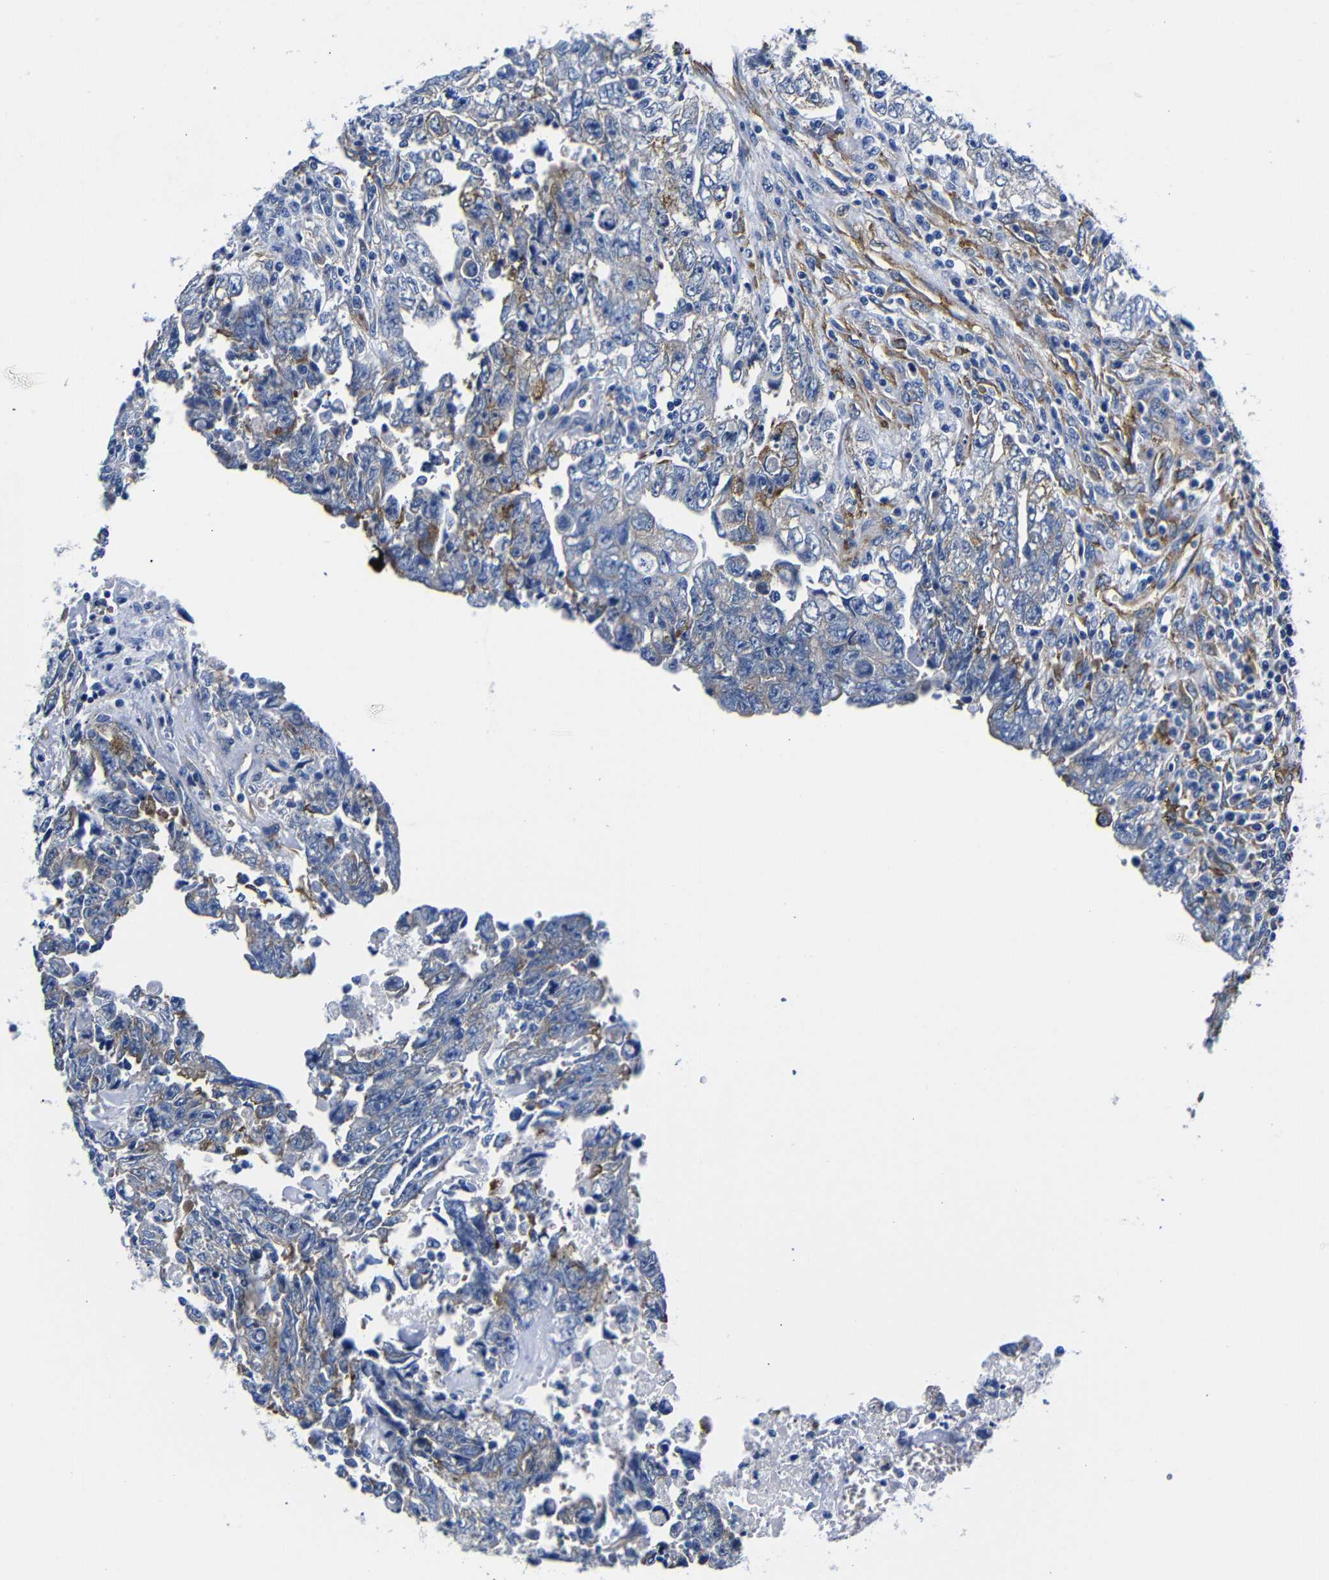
{"staining": {"intensity": "moderate", "quantity": "<25%", "location": "cytoplasmic/membranous"}, "tissue": "testis cancer", "cell_type": "Tumor cells", "image_type": "cancer", "snomed": [{"axis": "morphology", "description": "Carcinoma, Embryonal, NOS"}, {"axis": "topography", "description": "Testis"}], "caption": "Moderate cytoplasmic/membranous staining for a protein is identified in approximately <25% of tumor cells of testis cancer (embryonal carcinoma) using IHC.", "gene": "LRIG1", "patient": {"sex": "male", "age": 28}}